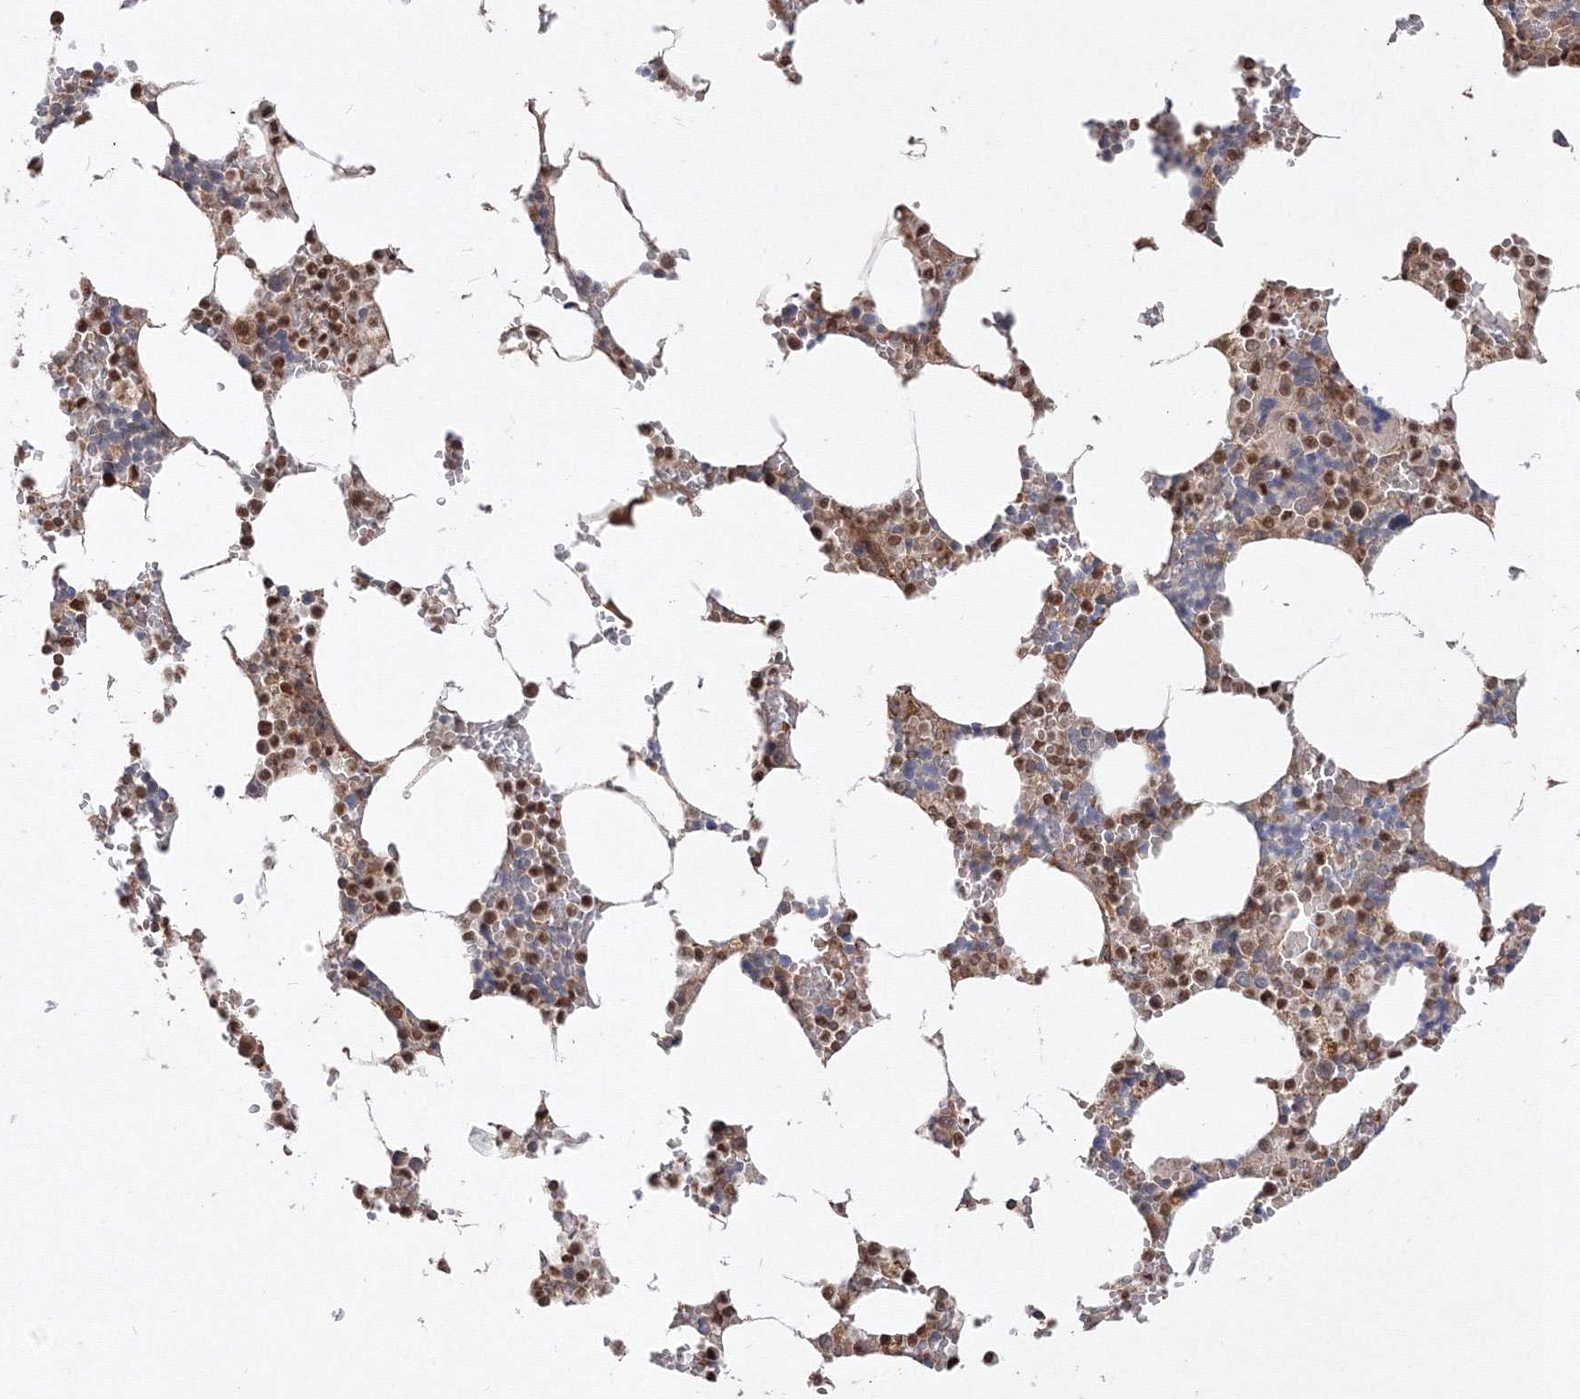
{"staining": {"intensity": "moderate", "quantity": "25%-75%", "location": "cytoplasmic/membranous,nuclear"}, "tissue": "bone marrow", "cell_type": "Hematopoietic cells", "image_type": "normal", "snomed": [{"axis": "morphology", "description": "Normal tissue, NOS"}, {"axis": "topography", "description": "Bone marrow"}], "caption": "Immunohistochemistry of normal human bone marrow shows medium levels of moderate cytoplasmic/membranous,nuclear staining in approximately 25%-75% of hematopoietic cells.", "gene": "TMEM50B", "patient": {"sex": "male", "age": 70}}